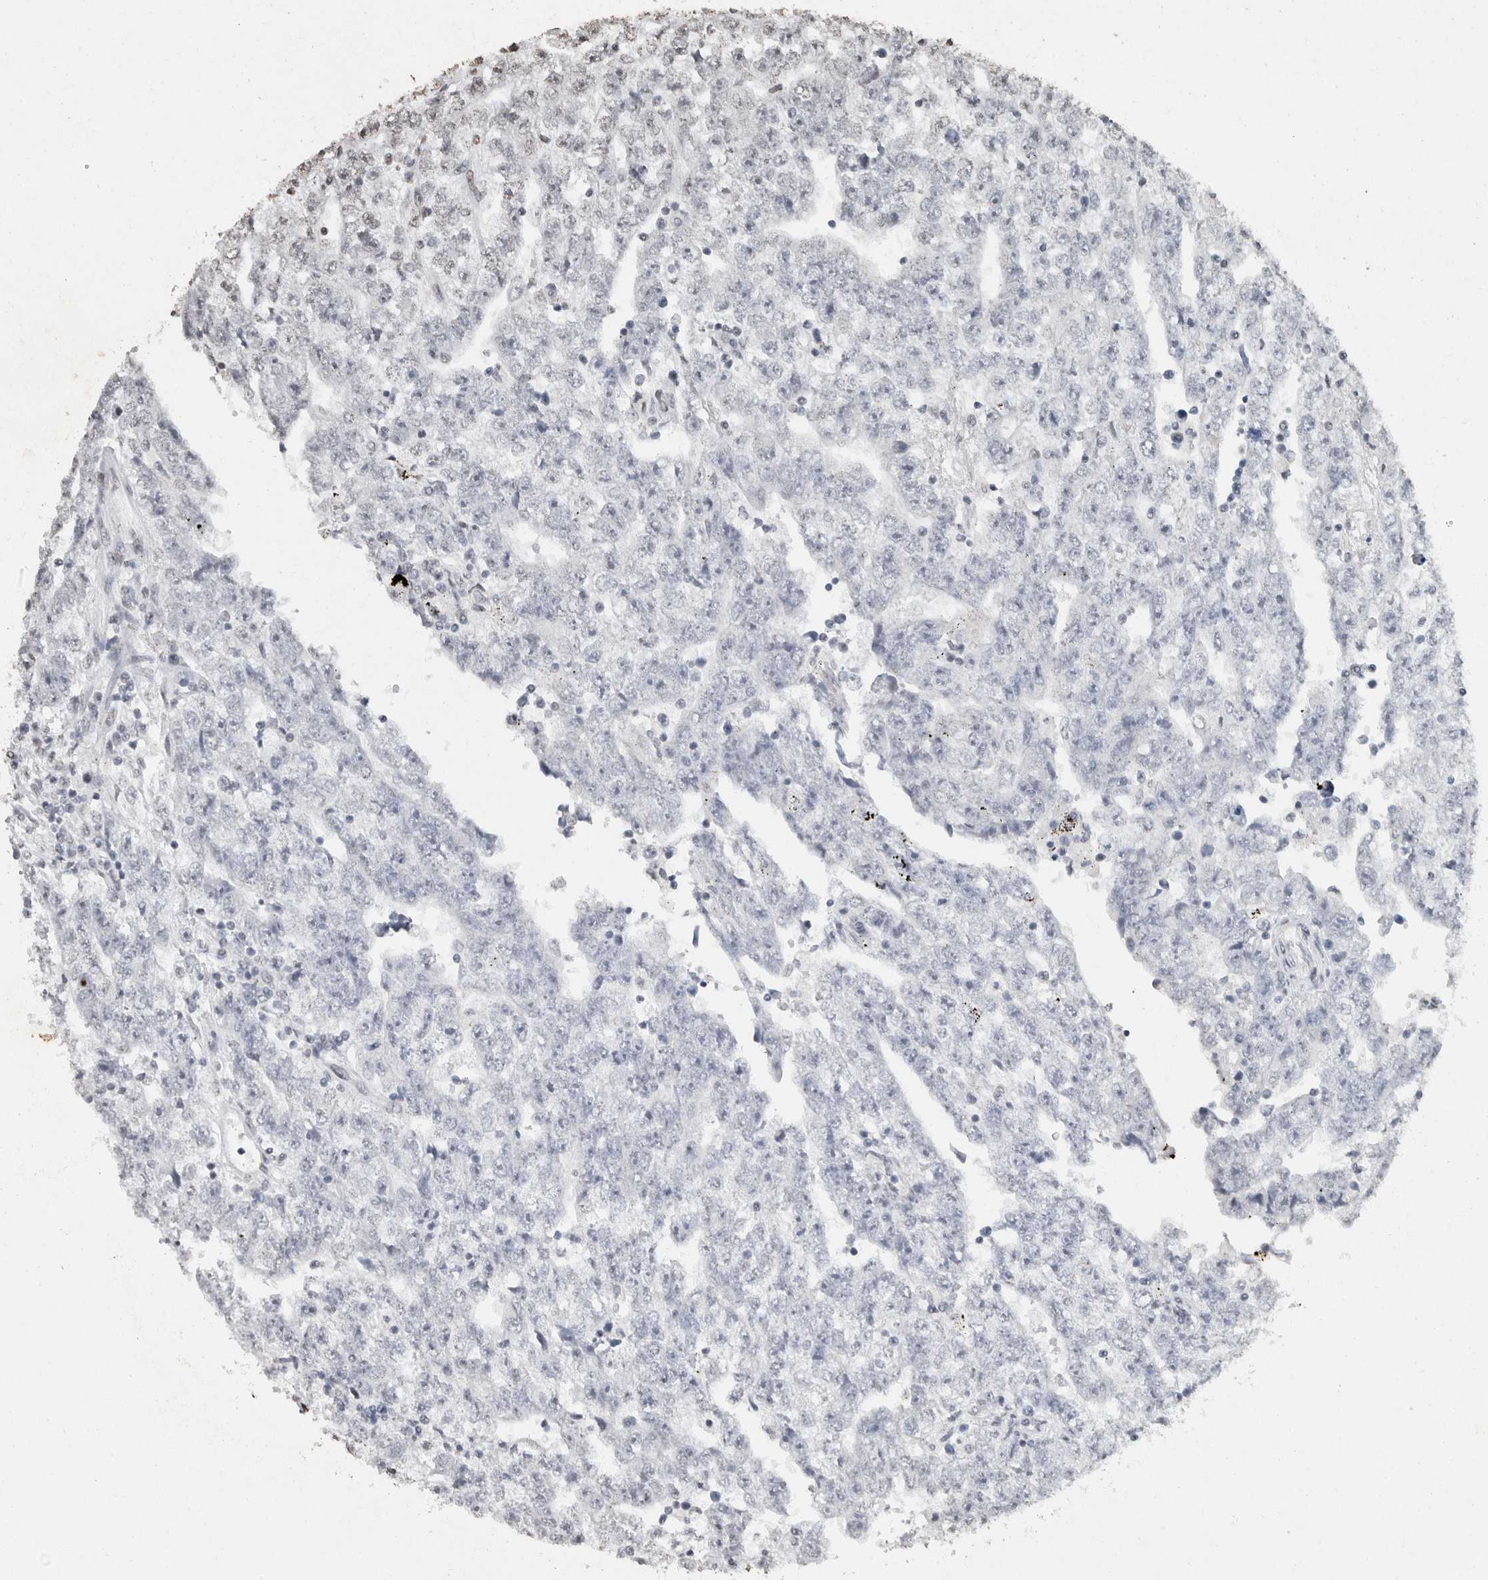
{"staining": {"intensity": "negative", "quantity": "none", "location": "none"}, "tissue": "testis cancer", "cell_type": "Tumor cells", "image_type": "cancer", "snomed": [{"axis": "morphology", "description": "Carcinoma, Embryonal, NOS"}, {"axis": "topography", "description": "Testis"}], "caption": "Tumor cells show no significant protein positivity in testis embryonal carcinoma.", "gene": "CNTN1", "patient": {"sex": "male", "age": 25}}